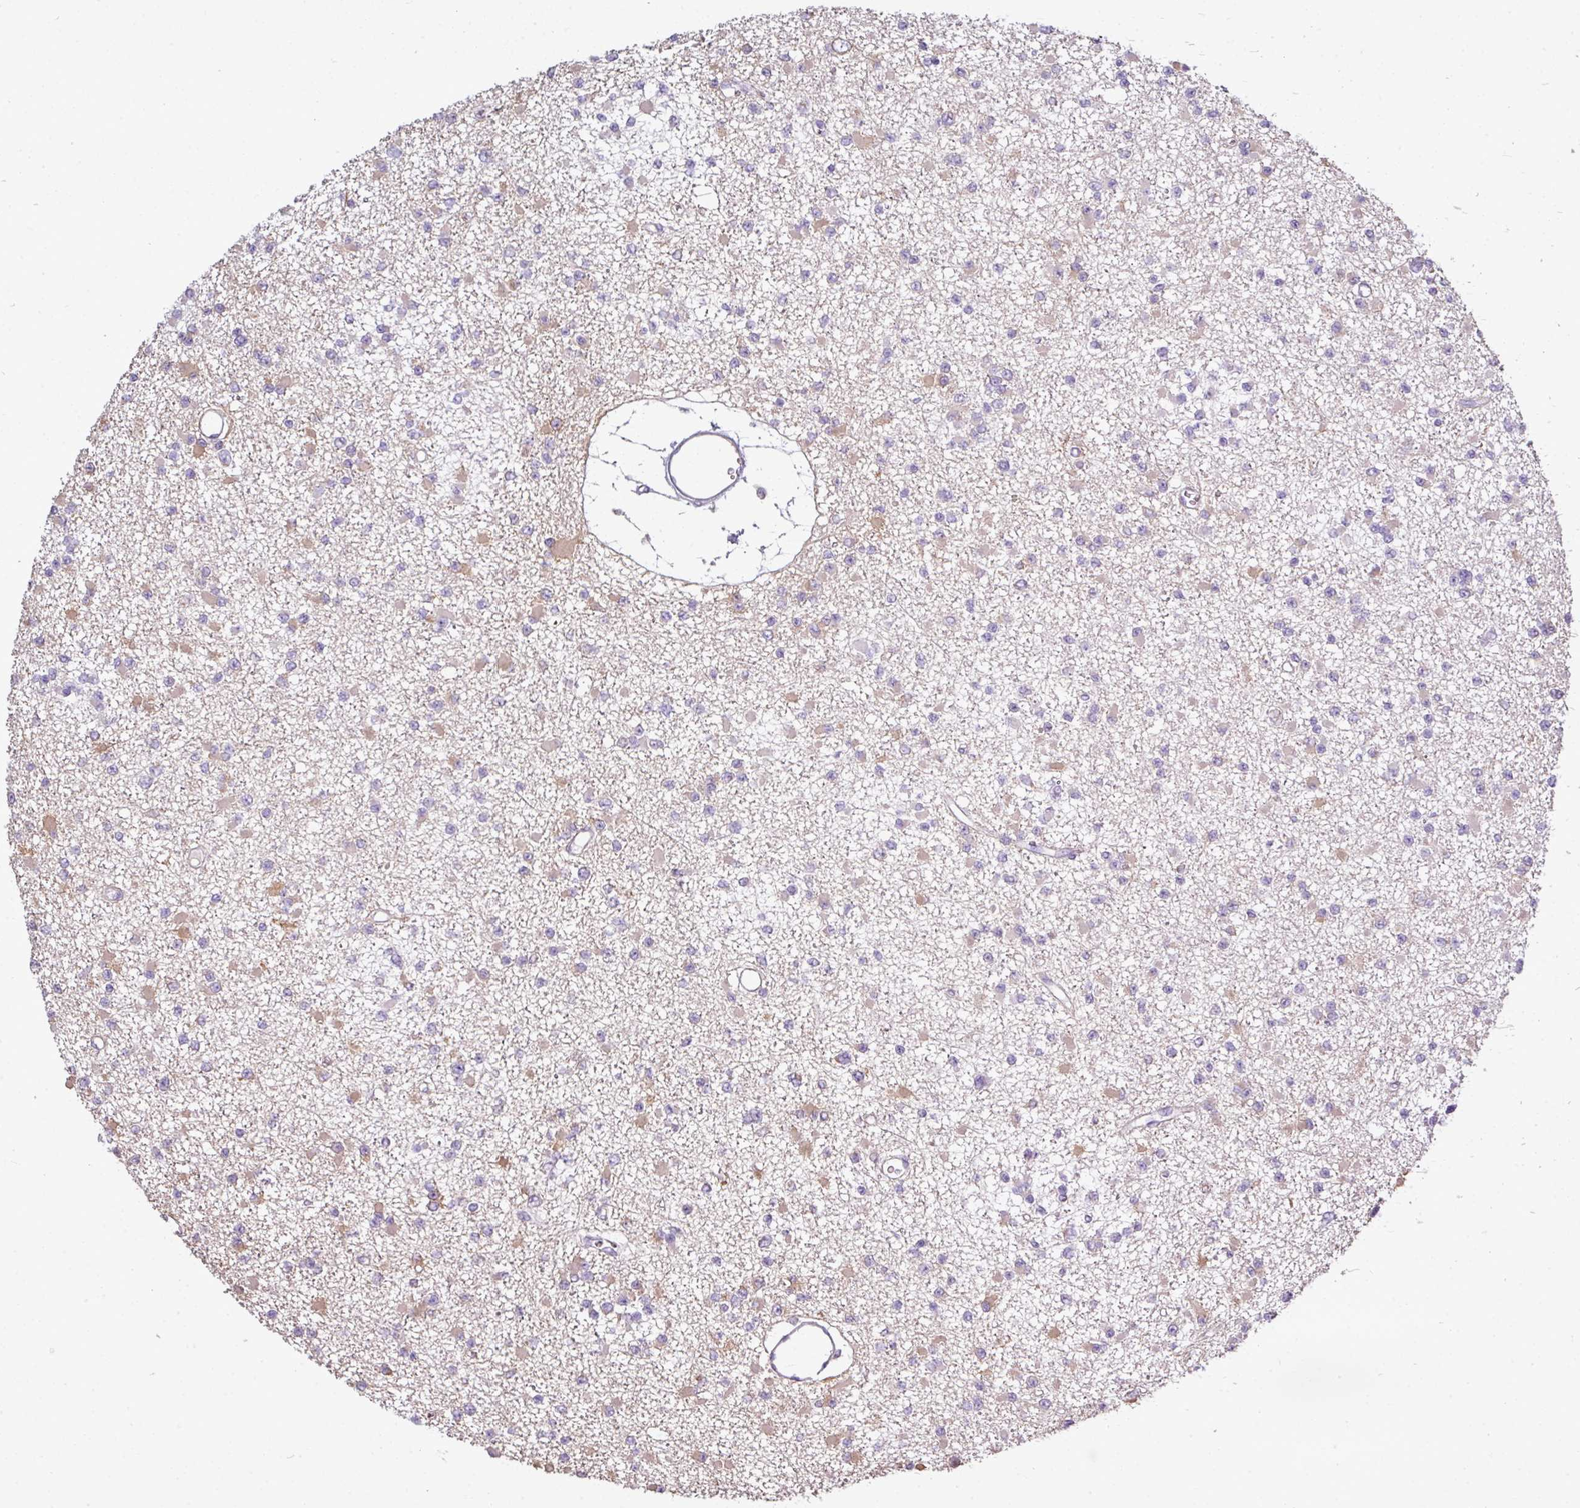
{"staining": {"intensity": "moderate", "quantity": "25%-75%", "location": "cytoplasmic/membranous"}, "tissue": "glioma", "cell_type": "Tumor cells", "image_type": "cancer", "snomed": [{"axis": "morphology", "description": "Glioma, malignant, Low grade"}, {"axis": "topography", "description": "Brain"}], "caption": "Immunohistochemical staining of malignant low-grade glioma reveals moderate cytoplasmic/membranous protein expression in about 25%-75% of tumor cells.", "gene": "AGAP5", "patient": {"sex": "female", "age": 22}}